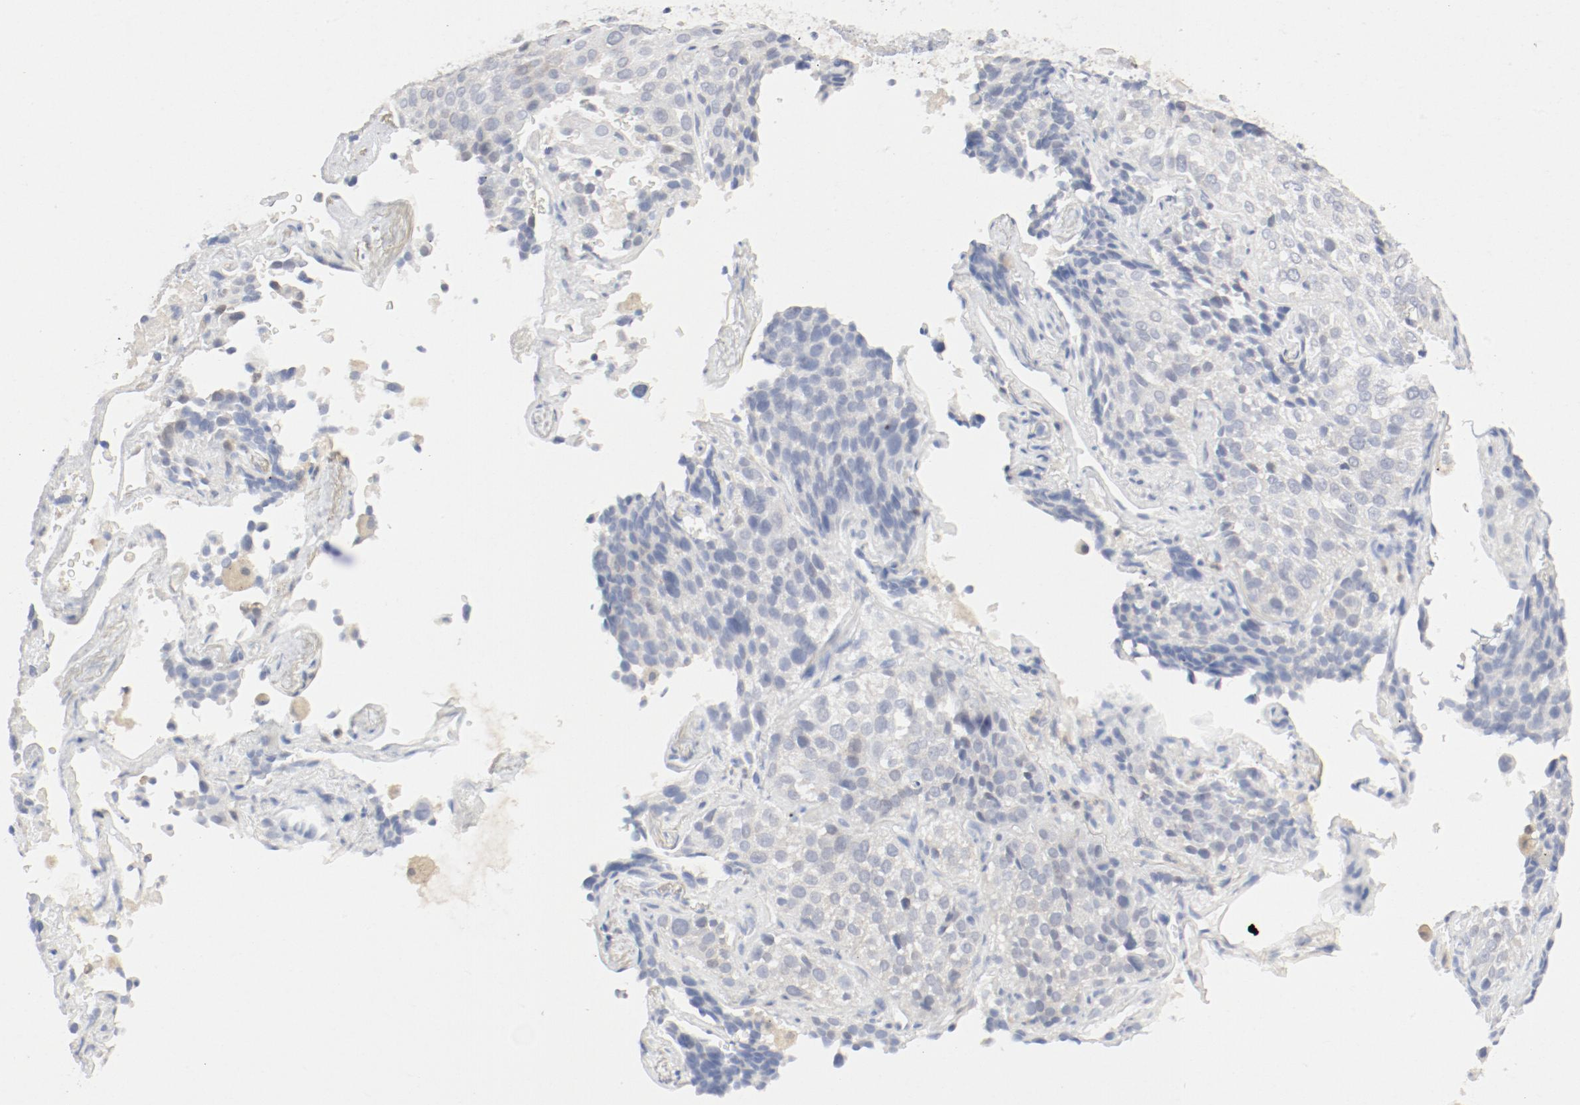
{"staining": {"intensity": "negative", "quantity": "none", "location": "none"}, "tissue": "lung cancer", "cell_type": "Tumor cells", "image_type": "cancer", "snomed": [{"axis": "morphology", "description": "Squamous cell carcinoma, NOS"}, {"axis": "topography", "description": "Lung"}], "caption": "There is no significant positivity in tumor cells of lung squamous cell carcinoma.", "gene": "PGM1", "patient": {"sex": "male", "age": 54}}